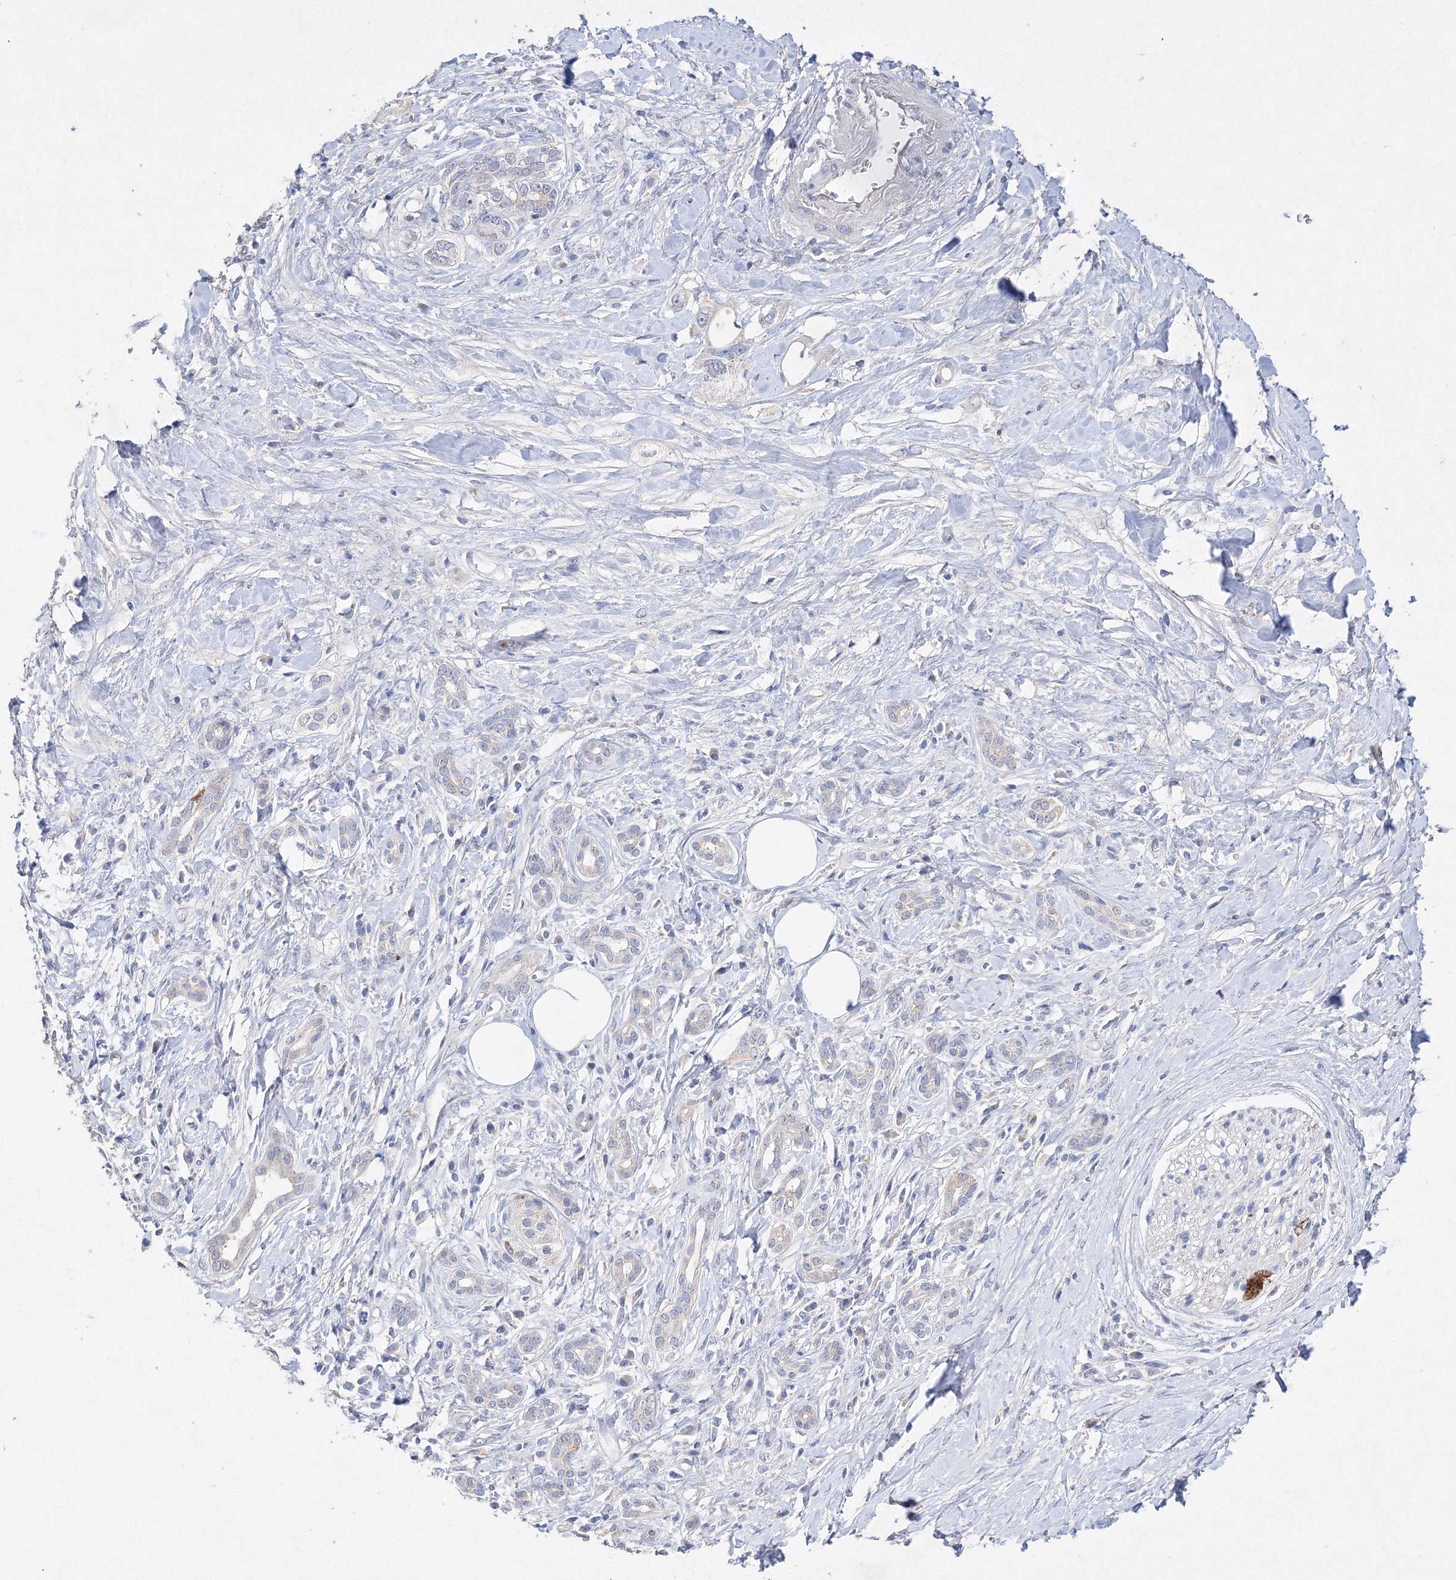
{"staining": {"intensity": "negative", "quantity": "none", "location": "none"}, "tissue": "pancreatic cancer", "cell_type": "Tumor cells", "image_type": "cancer", "snomed": [{"axis": "morphology", "description": "Adenocarcinoma, NOS"}, {"axis": "topography", "description": "Pancreas"}], "caption": "Pancreatic adenocarcinoma was stained to show a protein in brown. There is no significant staining in tumor cells.", "gene": "GLS", "patient": {"sex": "female", "age": 56}}